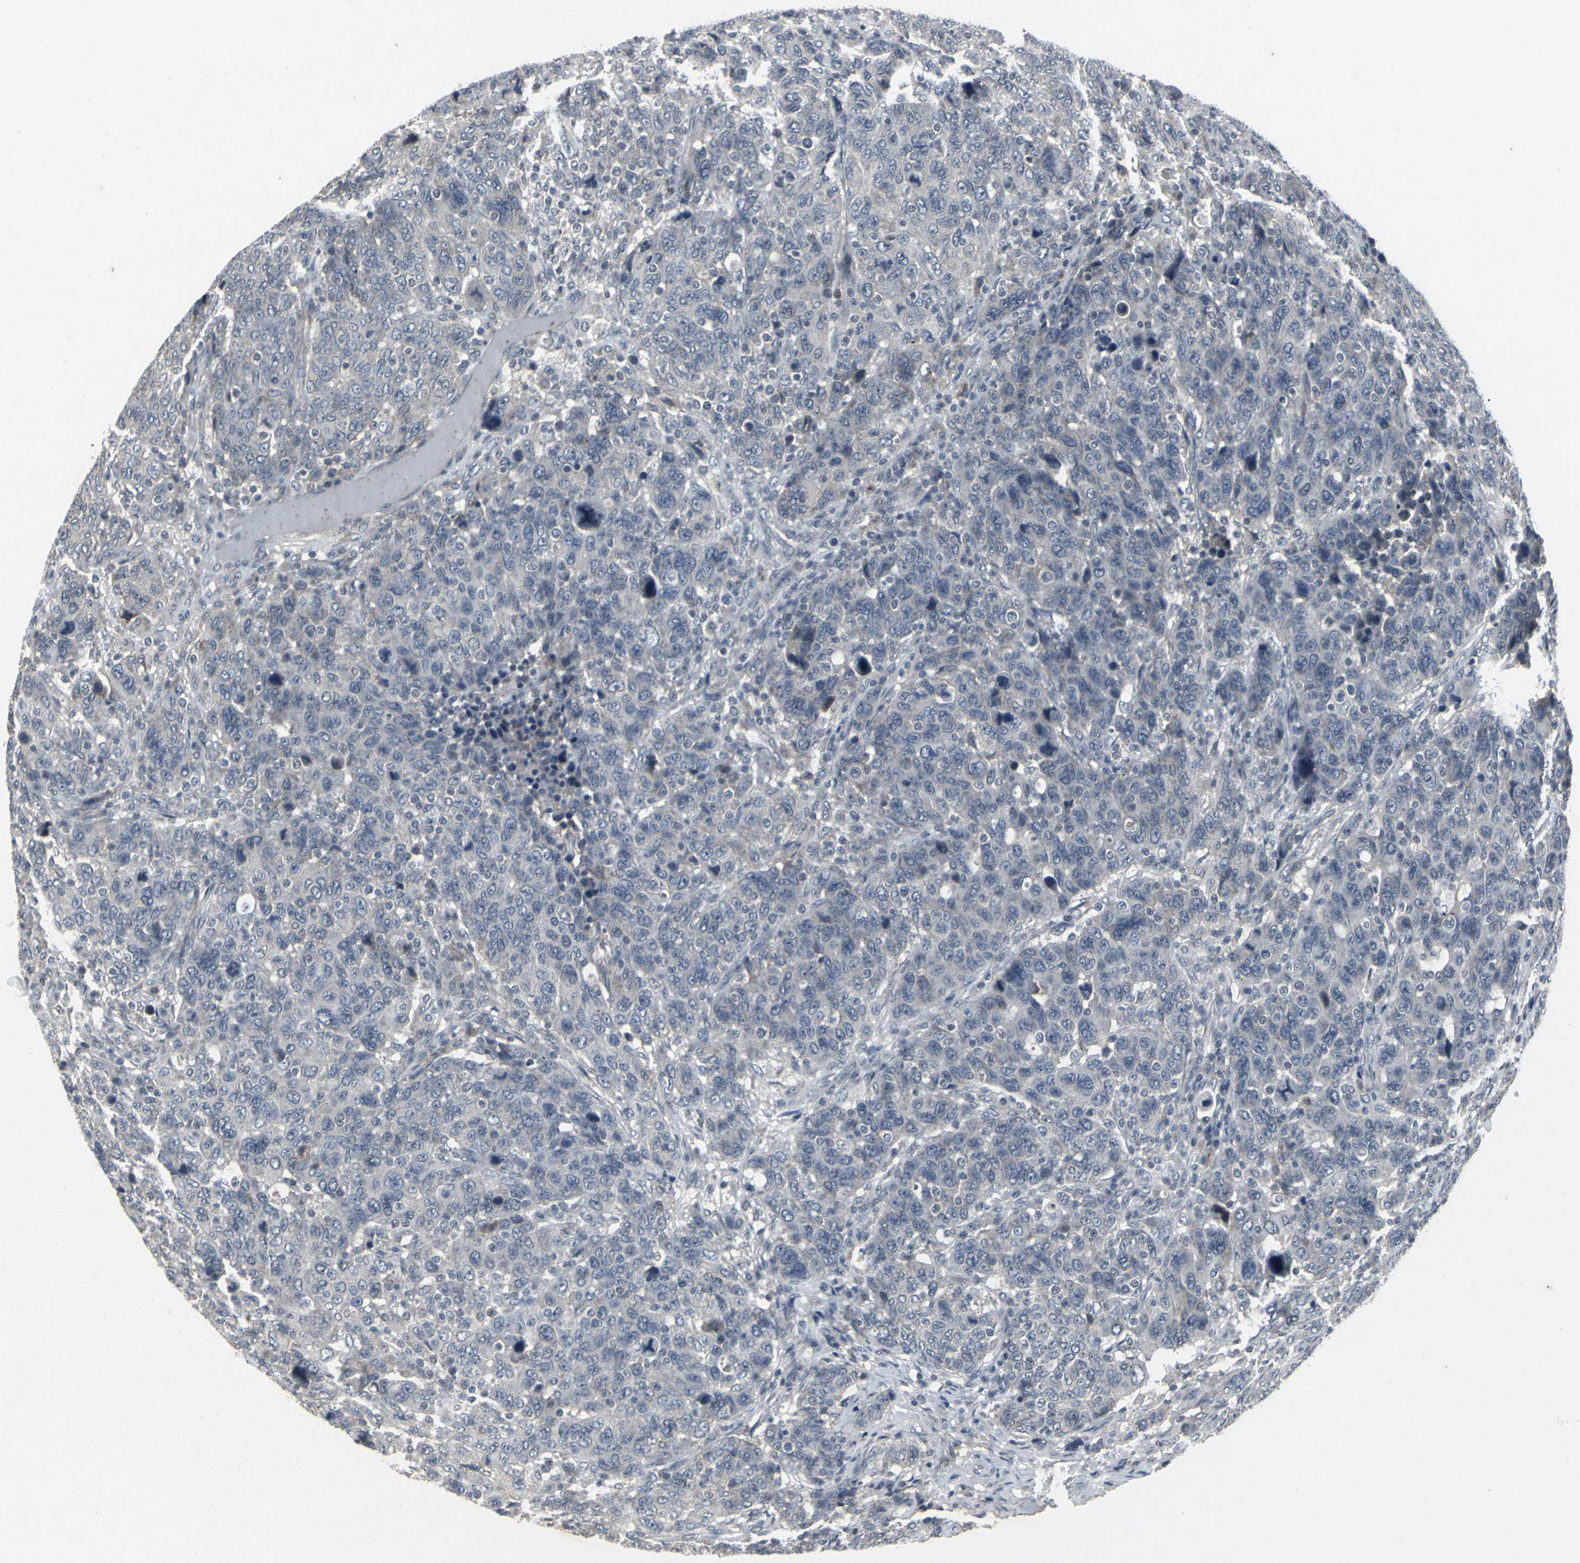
{"staining": {"intensity": "weak", "quantity": "<25%", "location": "cytoplasmic/membranous"}, "tissue": "breast cancer", "cell_type": "Tumor cells", "image_type": "cancer", "snomed": [{"axis": "morphology", "description": "Duct carcinoma"}, {"axis": "topography", "description": "Breast"}], "caption": "This is an immunohistochemistry (IHC) histopathology image of human breast infiltrating ductal carcinoma. There is no expression in tumor cells.", "gene": "BMP4", "patient": {"sex": "female", "age": 37}}